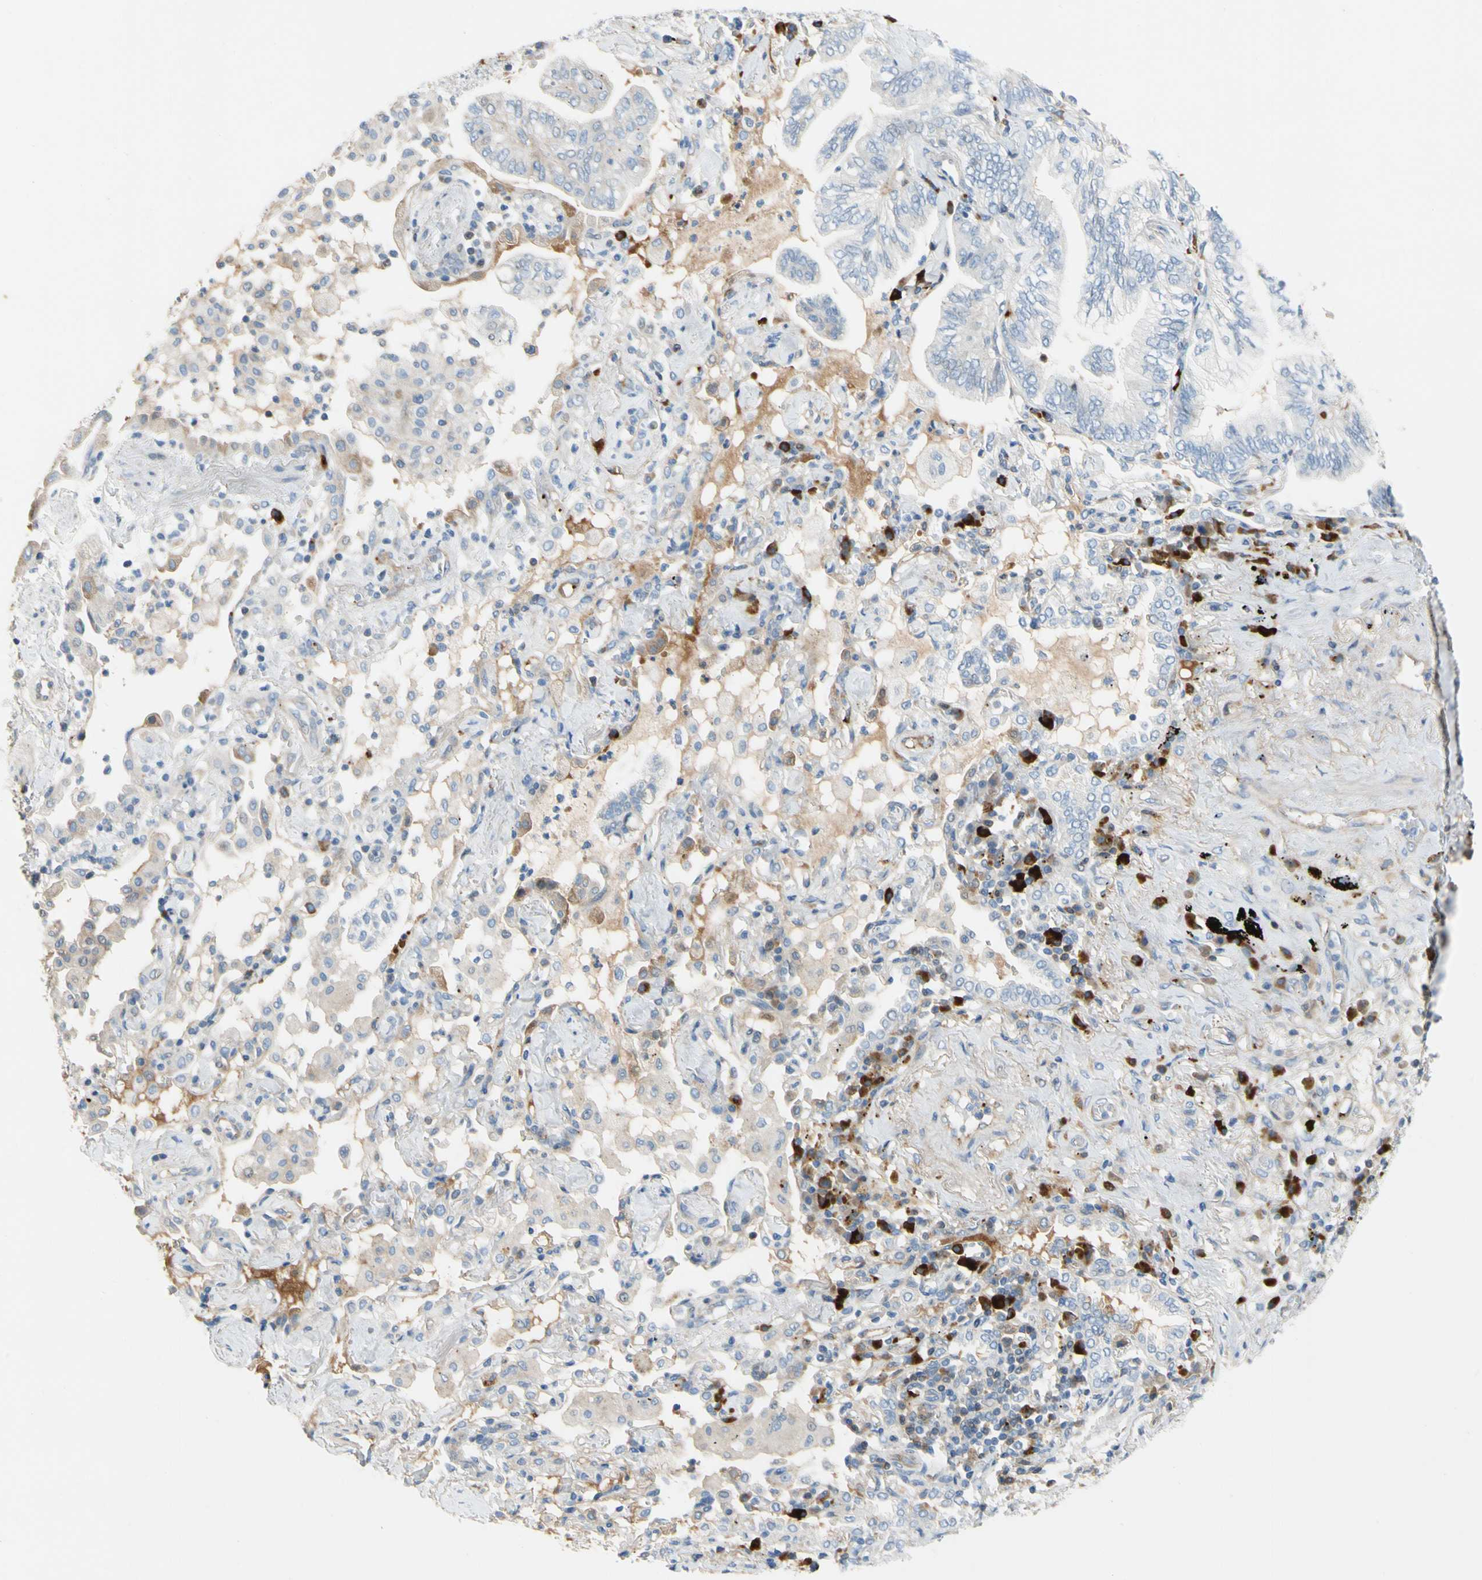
{"staining": {"intensity": "negative", "quantity": "none", "location": "none"}, "tissue": "lung cancer", "cell_type": "Tumor cells", "image_type": "cancer", "snomed": [{"axis": "morphology", "description": "Normal tissue, NOS"}, {"axis": "morphology", "description": "Adenocarcinoma, NOS"}, {"axis": "topography", "description": "Bronchus"}, {"axis": "topography", "description": "Lung"}], "caption": "A high-resolution photomicrograph shows immunohistochemistry staining of lung cancer (adenocarcinoma), which displays no significant staining in tumor cells. The staining was performed using DAB to visualize the protein expression in brown, while the nuclei were stained in blue with hematoxylin (Magnification: 20x).", "gene": "PPBP", "patient": {"sex": "female", "age": 70}}